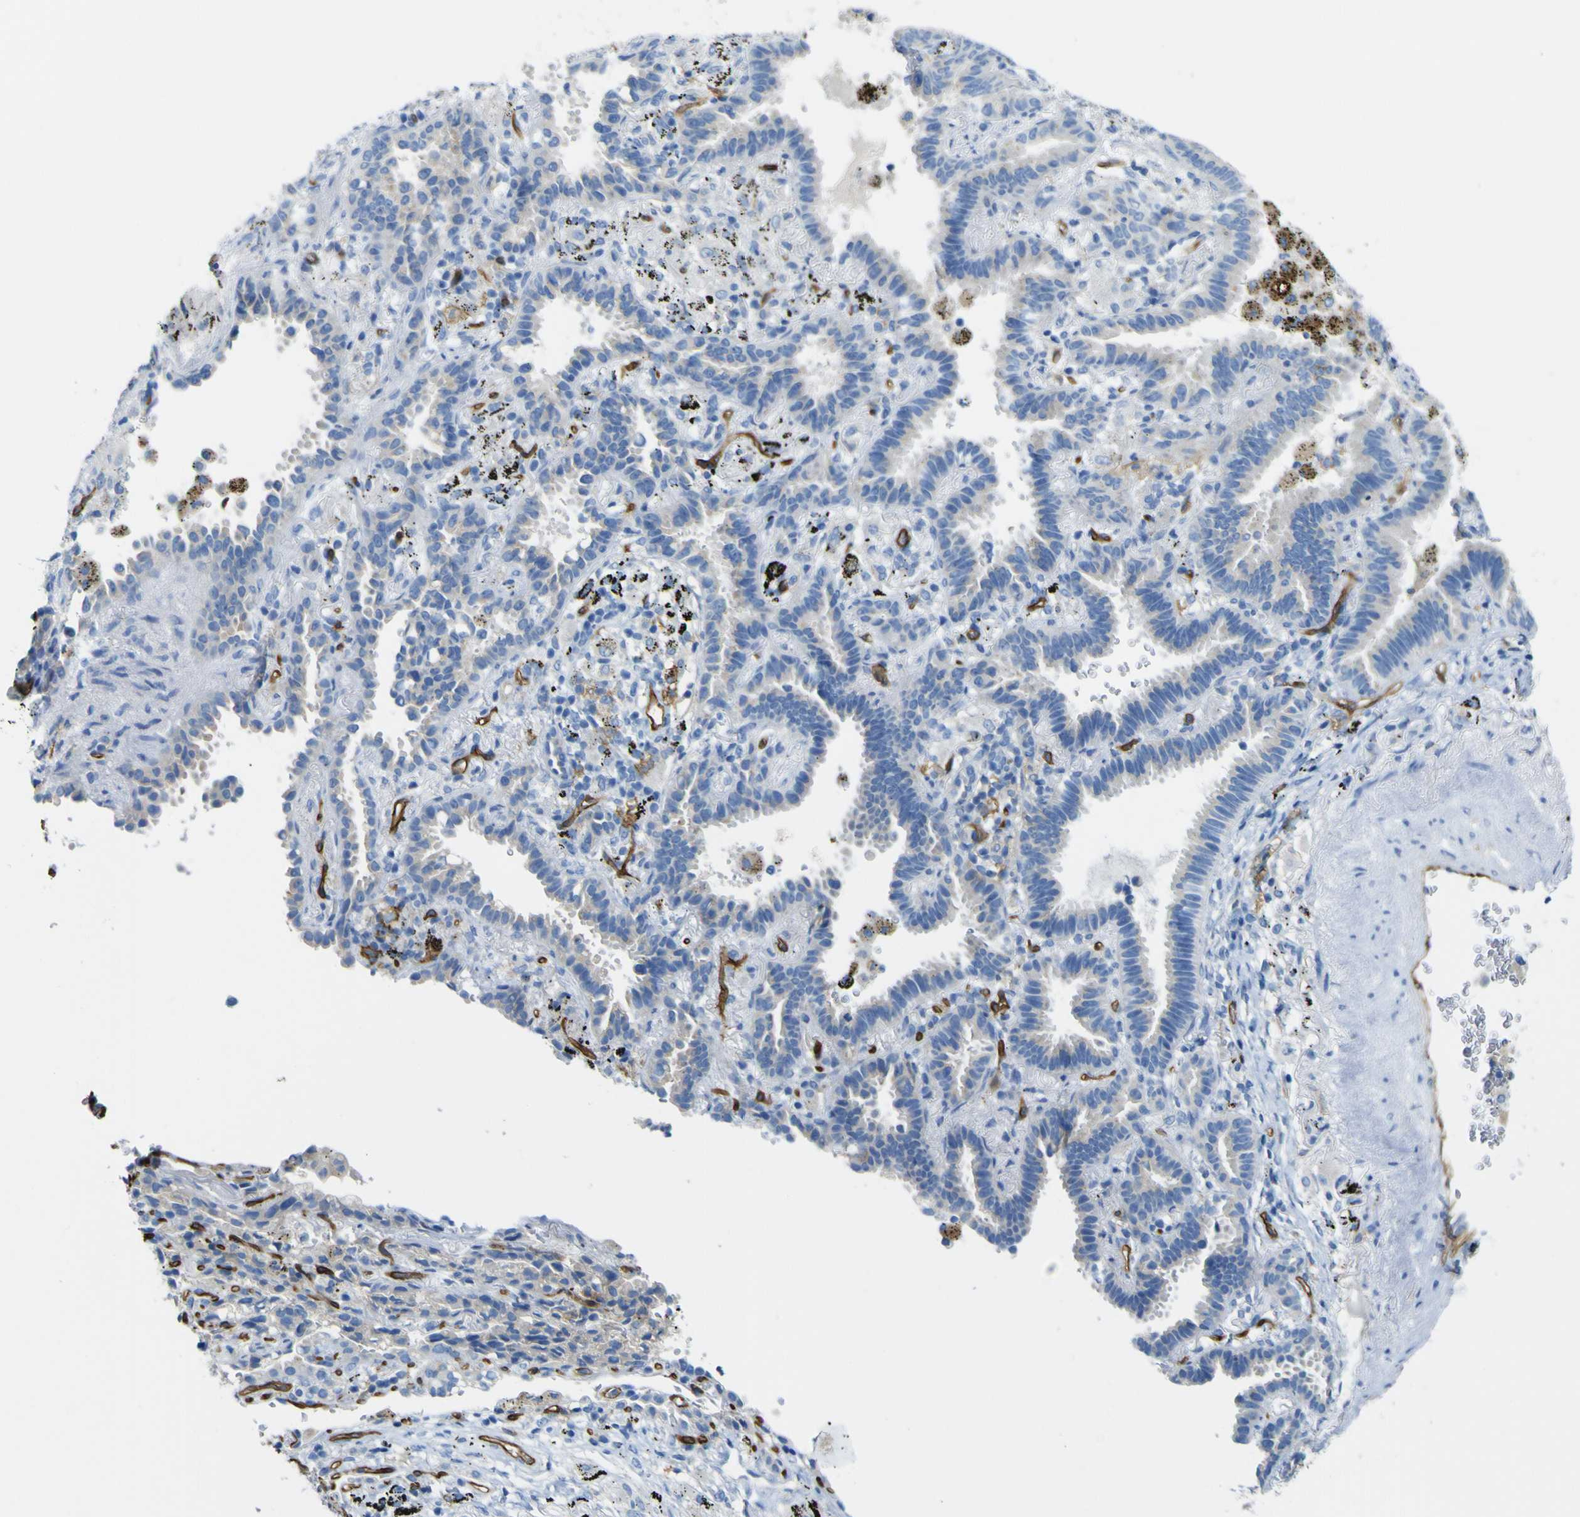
{"staining": {"intensity": "negative", "quantity": "none", "location": "none"}, "tissue": "lung cancer", "cell_type": "Tumor cells", "image_type": "cancer", "snomed": [{"axis": "morphology", "description": "Normal tissue, NOS"}, {"axis": "morphology", "description": "Adenocarcinoma, NOS"}, {"axis": "topography", "description": "Lung"}], "caption": "Immunohistochemistry of lung adenocarcinoma exhibits no staining in tumor cells.", "gene": "CD93", "patient": {"sex": "male", "age": 59}}